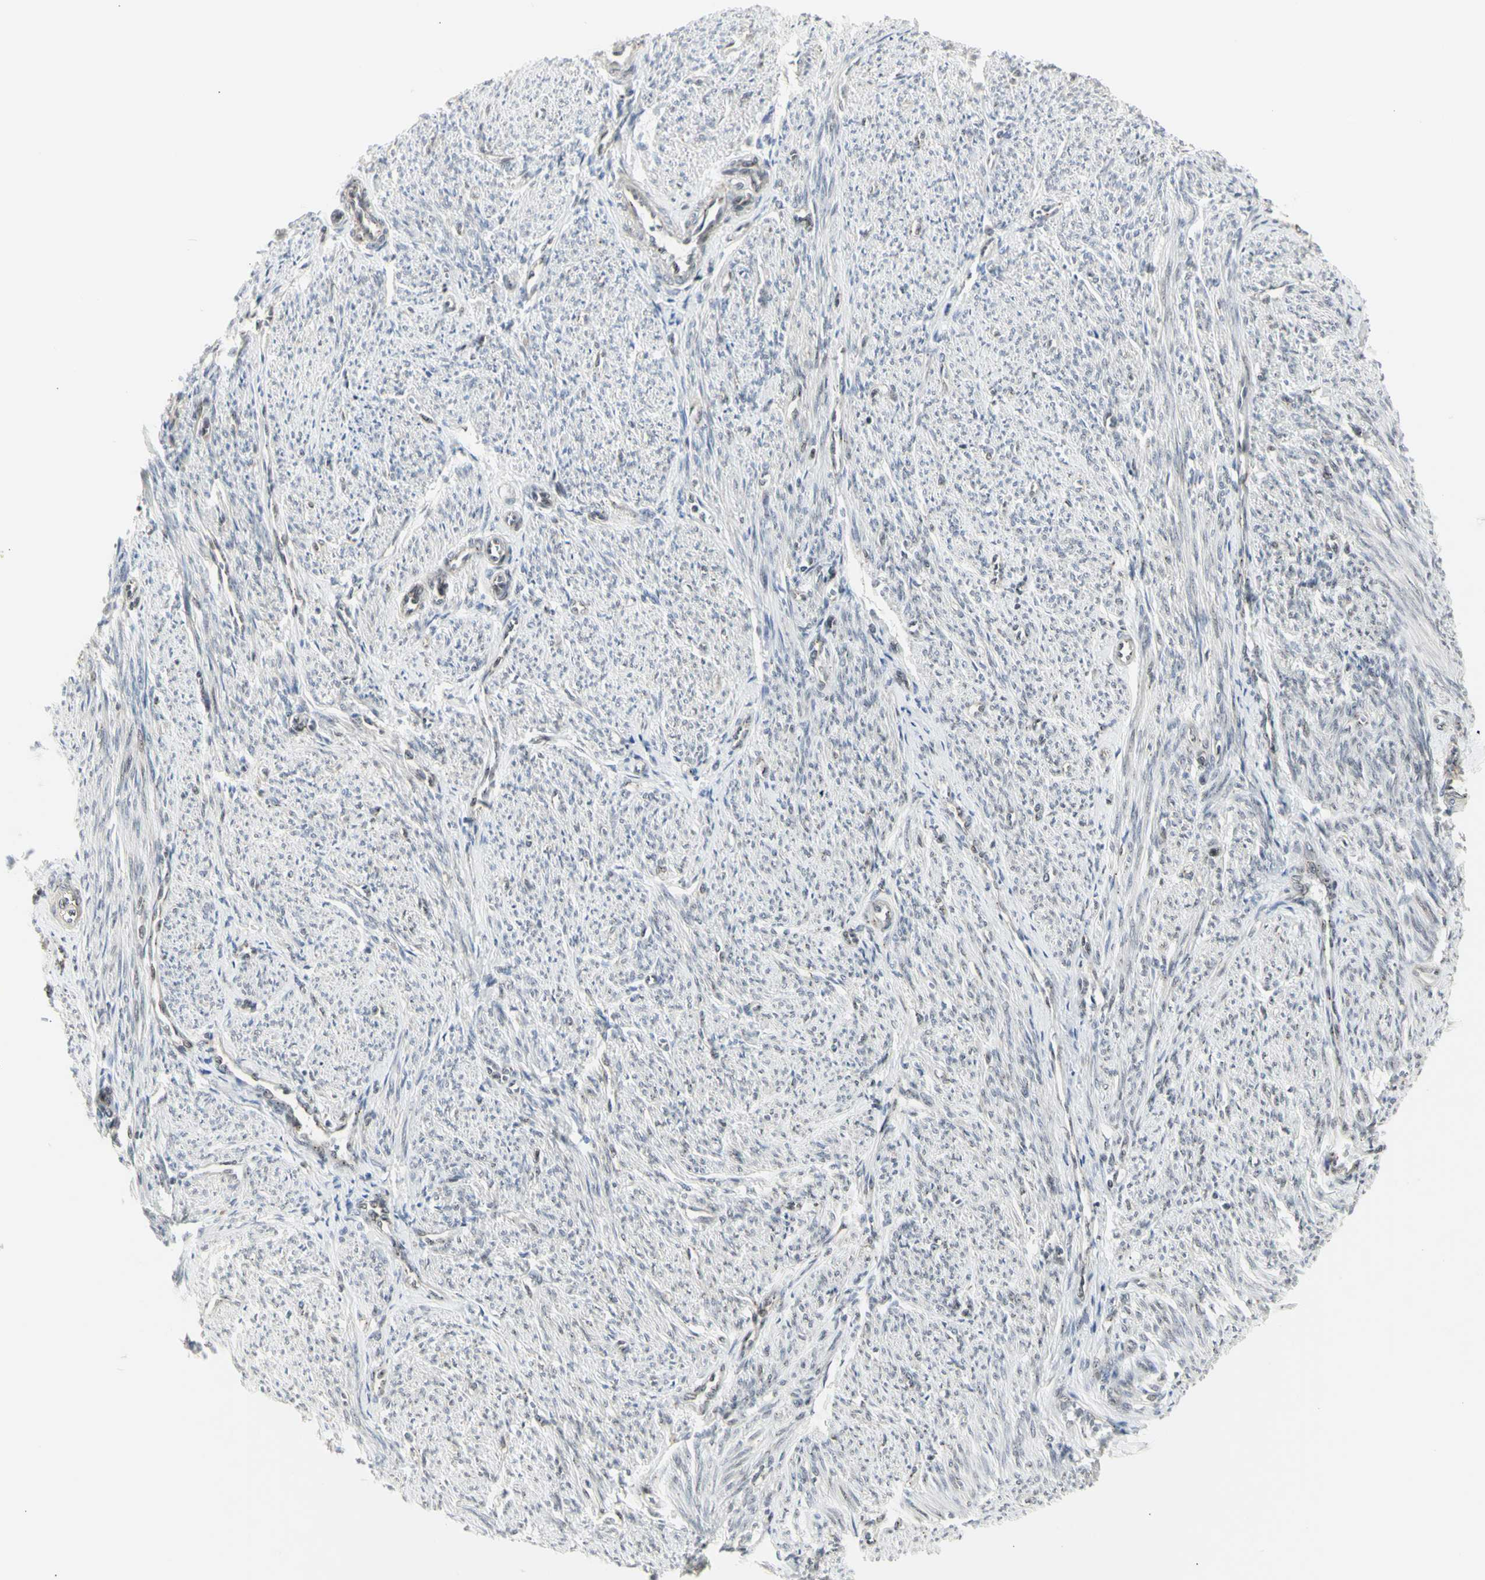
{"staining": {"intensity": "negative", "quantity": "none", "location": "none"}, "tissue": "smooth muscle", "cell_type": "Smooth muscle cells", "image_type": "normal", "snomed": [{"axis": "morphology", "description": "Normal tissue, NOS"}, {"axis": "topography", "description": "Smooth muscle"}], "caption": "IHC of benign smooth muscle reveals no positivity in smooth muscle cells. Brightfield microscopy of immunohistochemistry (IHC) stained with DAB (3,3'-diaminobenzidine) (brown) and hematoxylin (blue), captured at high magnification.", "gene": "DHRS7B", "patient": {"sex": "female", "age": 65}}